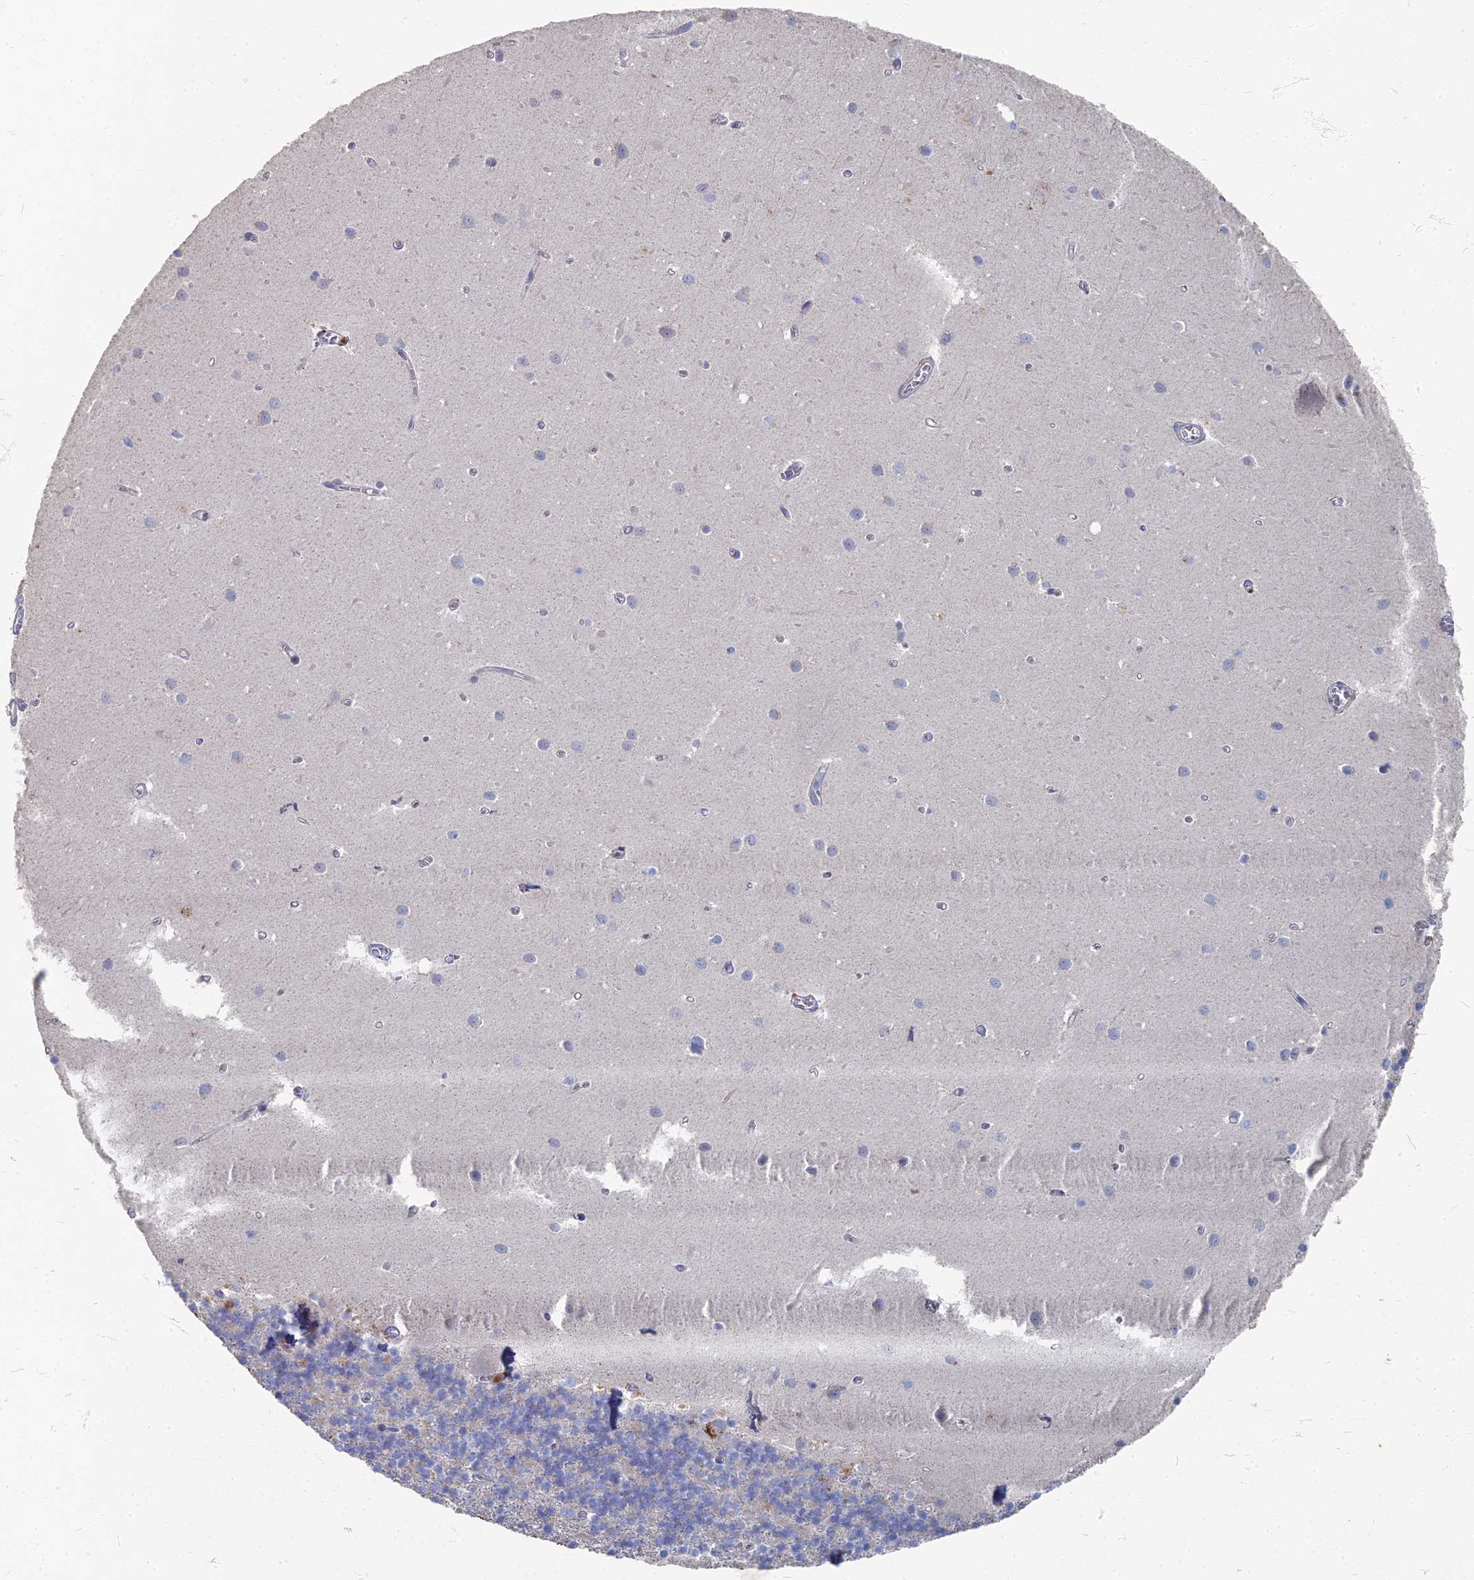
{"staining": {"intensity": "negative", "quantity": "none", "location": "none"}, "tissue": "cerebellum", "cell_type": "Cells in granular layer", "image_type": "normal", "snomed": [{"axis": "morphology", "description": "Normal tissue, NOS"}, {"axis": "topography", "description": "Cerebellum"}], "caption": "Normal cerebellum was stained to show a protein in brown. There is no significant staining in cells in granular layer.", "gene": "TMEM128", "patient": {"sex": "male", "age": 54}}